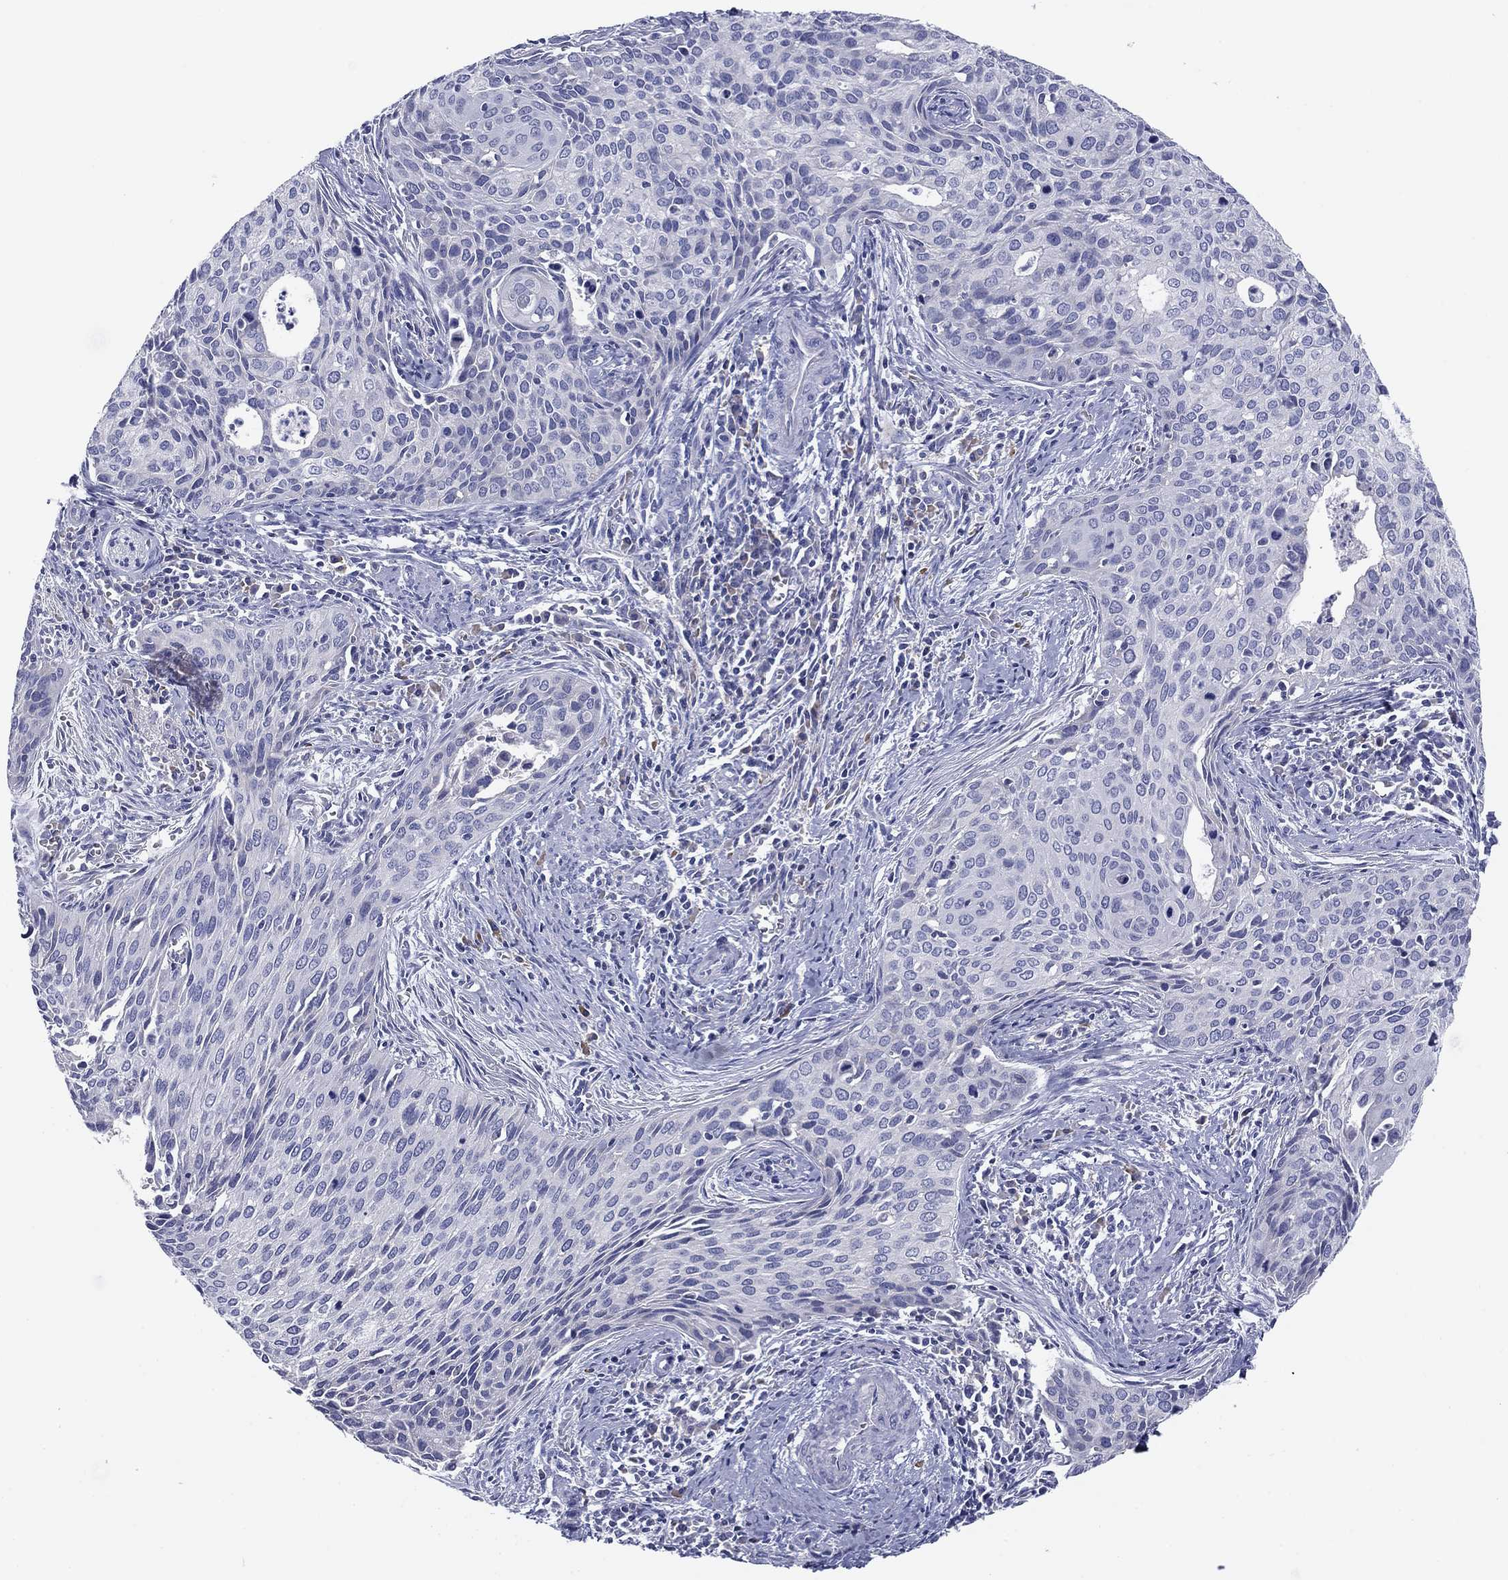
{"staining": {"intensity": "negative", "quantity": "none", "location": "none"}, "tissue": "cervical cancer", "cell_type": "Tumor cells", "image_type": "cancer", "snomed": [{"axis": "morphology", "description": "Squamous cell carcinoma, NOS"}, {"axis": "topography", "description": "Cervix"}], "caption": "Image shows no significant protein positivity in tumor cells of cervical cancer (squamous cell carcinoma).", "gene": "GRK7", "patient": {"sex": "female", "age": 29}}